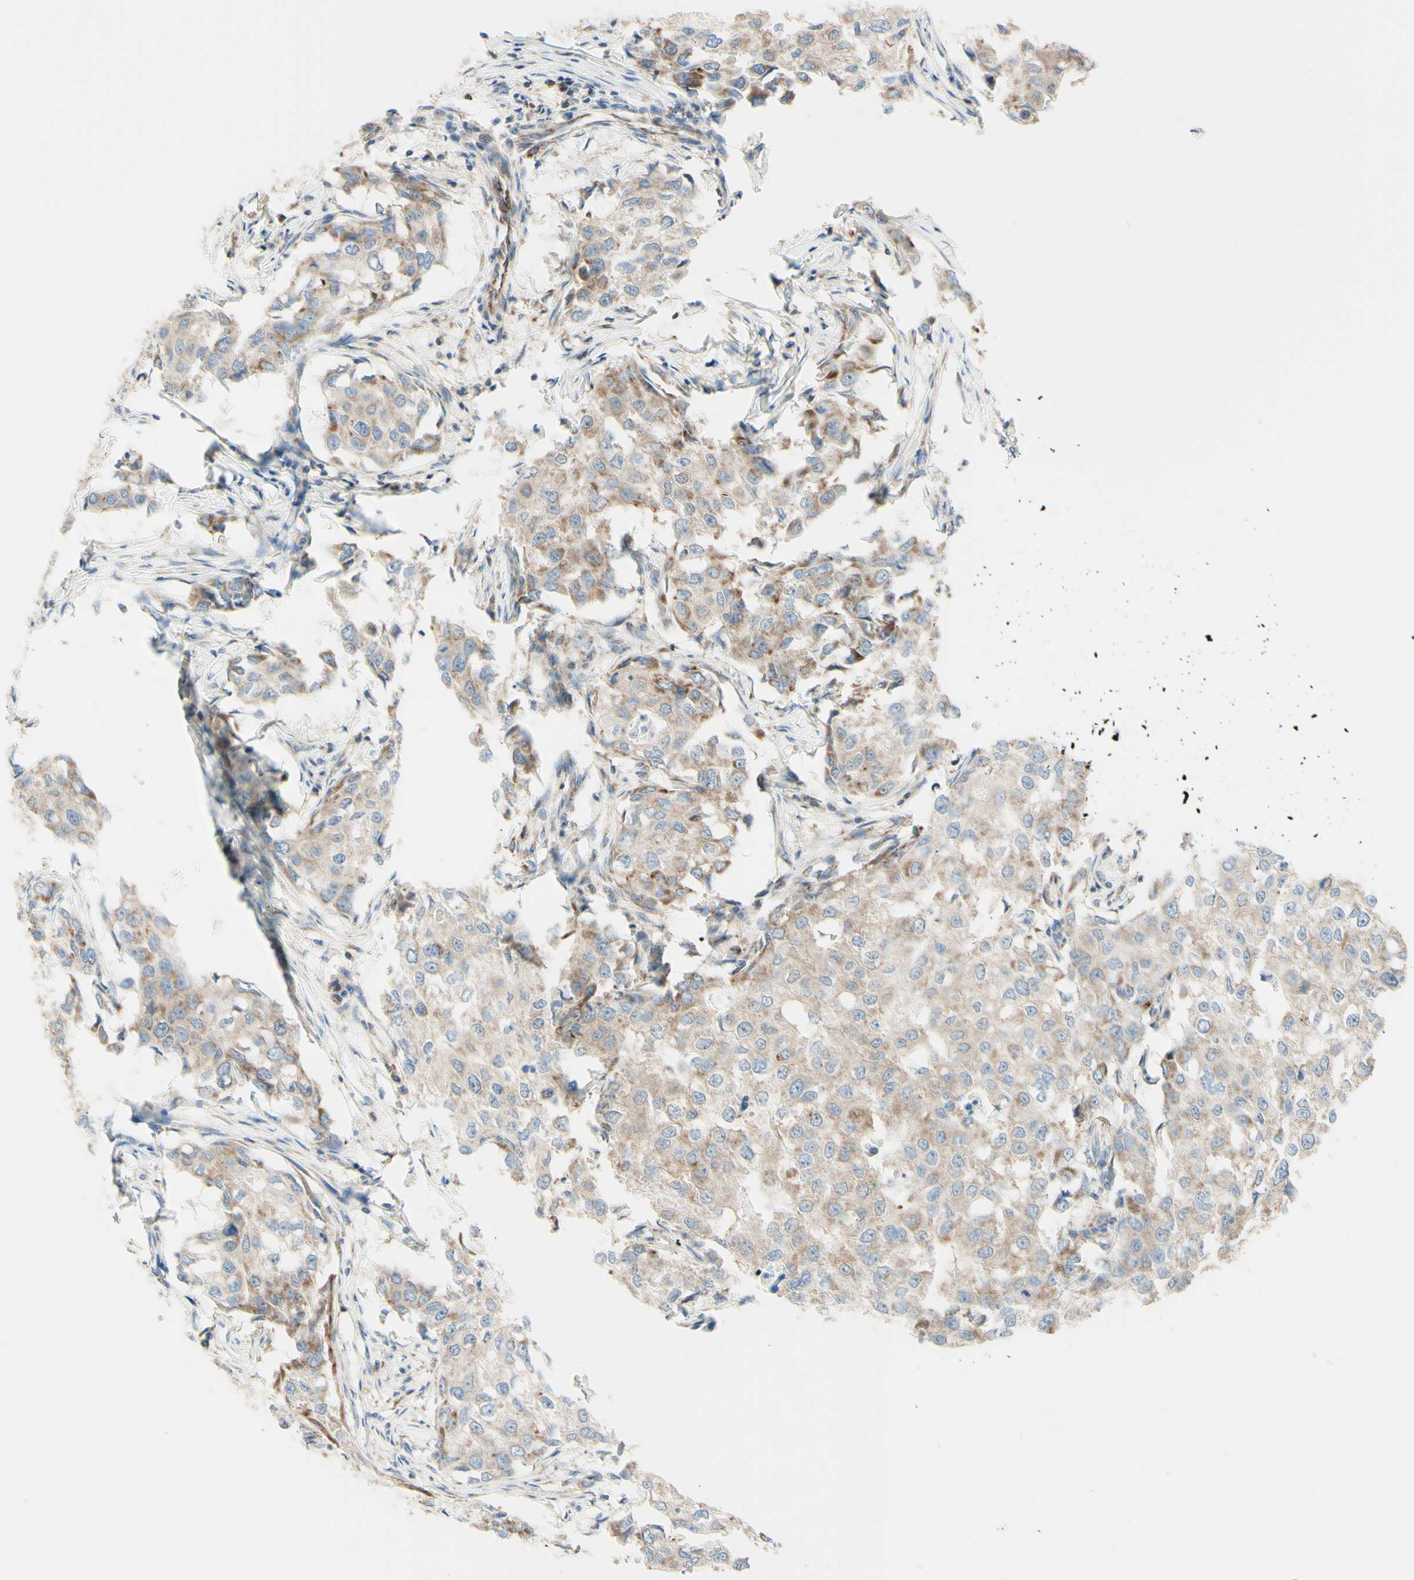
{"staining": {"intensity": "moderate", "quantity": "25%-75%", "location": "cytoplasmic/membranous"}, "tissue": "breast cancer", "cell_type": "Tumor cells", "image_type": "cancer", "snomed": [{"axis": "morphology", "description": "Duct carcinoma"}, {"axis": "topography", "description": "Breast"}], "caption": "Immunohistochemical staining of breast invasive ductal carcinoma displays medium levels of moderate cytoplasmic/membranous staining in approximately 25%-75% of tumor cells.", "gene": "ARMC10", "patient": {"sex": "female", "age": 27}}